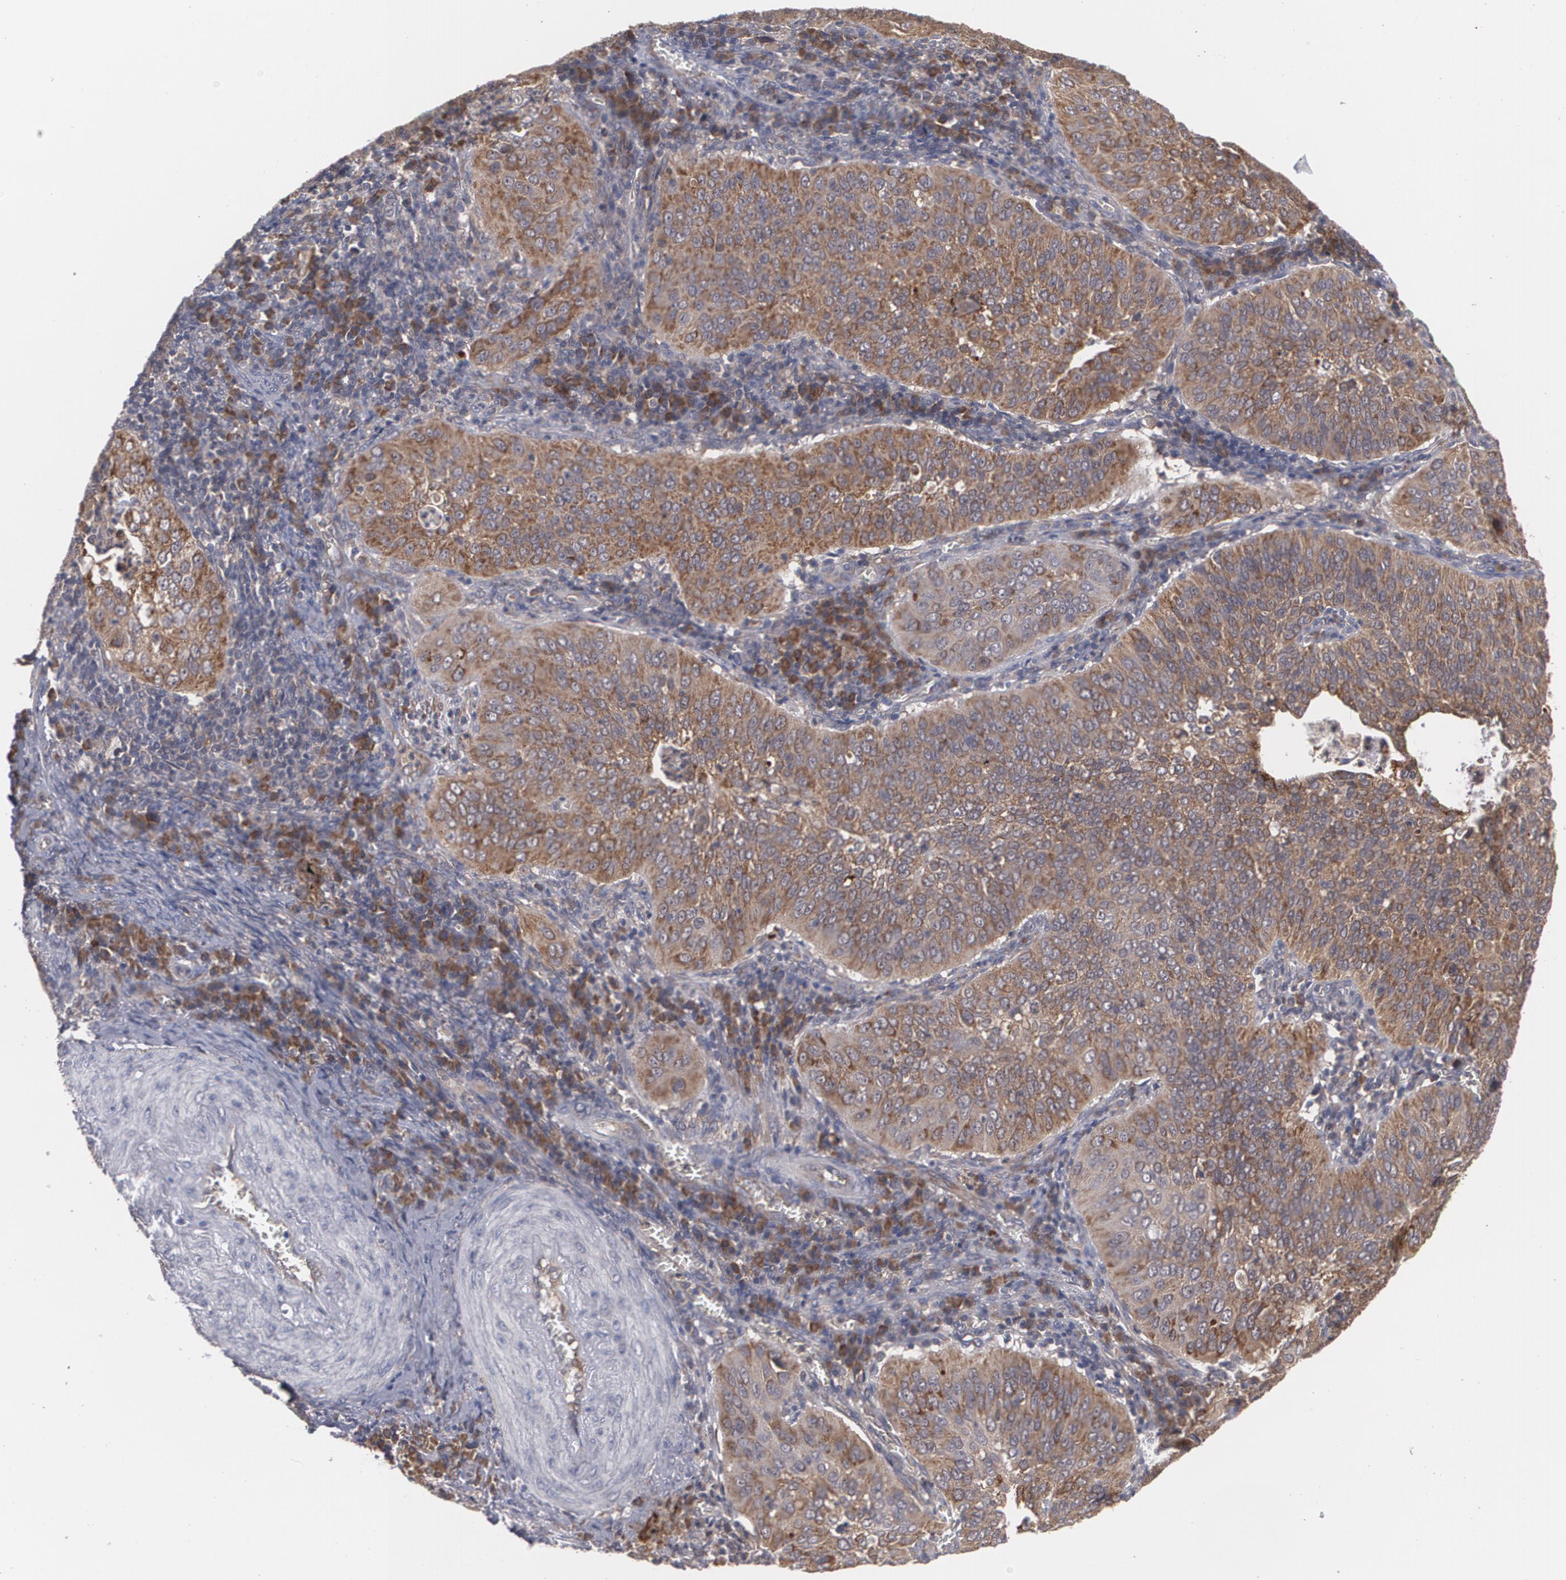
{"staining": {"intensity": "moderate", "quantity": ">75%", "location": "cytoplasmic/membranous"}, "tissue": "cervical cancer", "cell_type": "Tumor cells", "image_type": "cancer", "snomed": [{"axis": "morphology", "description": "Squamous cell carcinoma, NOS"}, {"axis": "topography", "description": "Cervix"}], "caption": "High-power microscopy captured an immunohistochemistry (IHC) histopathology image of squamous cell carcinoma (cervical), revealing moderate cytoplasmic/membranous positivity in approximately >75% of tumor cells. (Brightfield microscopy of DAB IHC at high magnification).", "gene": "BMP6", "patient": {"sex": "female", "age": 39}}